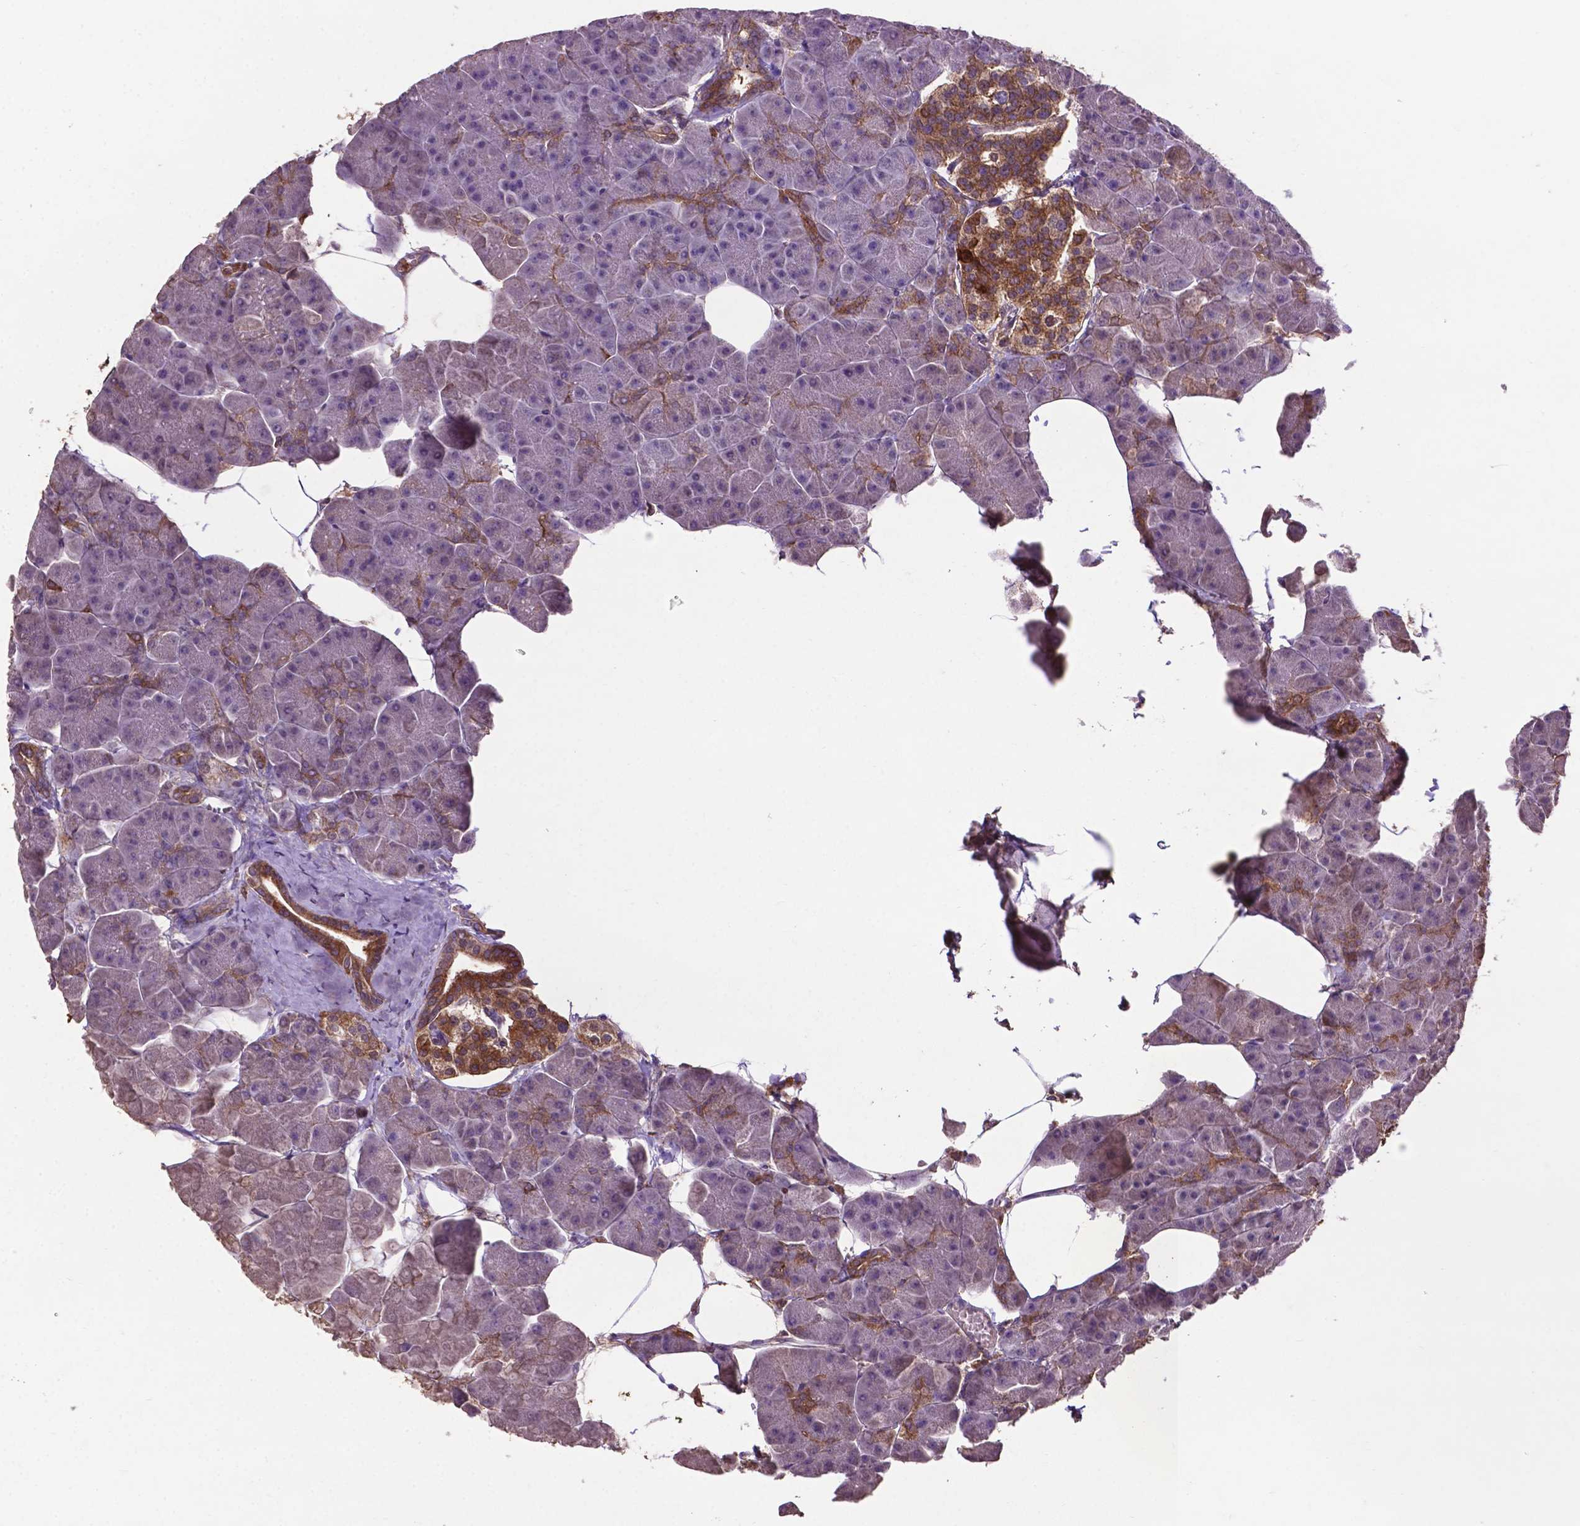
{"staining": {"intensity": "strong", "quantity": "<25%", "location": "cytoplasmic/membranous"}, "tissue": "pancreas", "cell_type": "Exocrine glandular cells", "image_type": "normal", "snomed": [{"axis": "morphology", "description": "Normal tissue, NOS"}, {"axis": "topography", "description": "Adipose tissue"}, {"axis": "topography", "description": "Pancreas"}, {"axis": "topography", "description": "Peripheral nerve tissue"}], "caption": "The micrograph shows immunohistochemical staining of benign pancreas. There is strong cytoplasmic/membranous expression is seen in approximately <25% of exocrine glandular cells.", "gene": "SMAD3", "patient": {"sex": "female", "age": 58}}